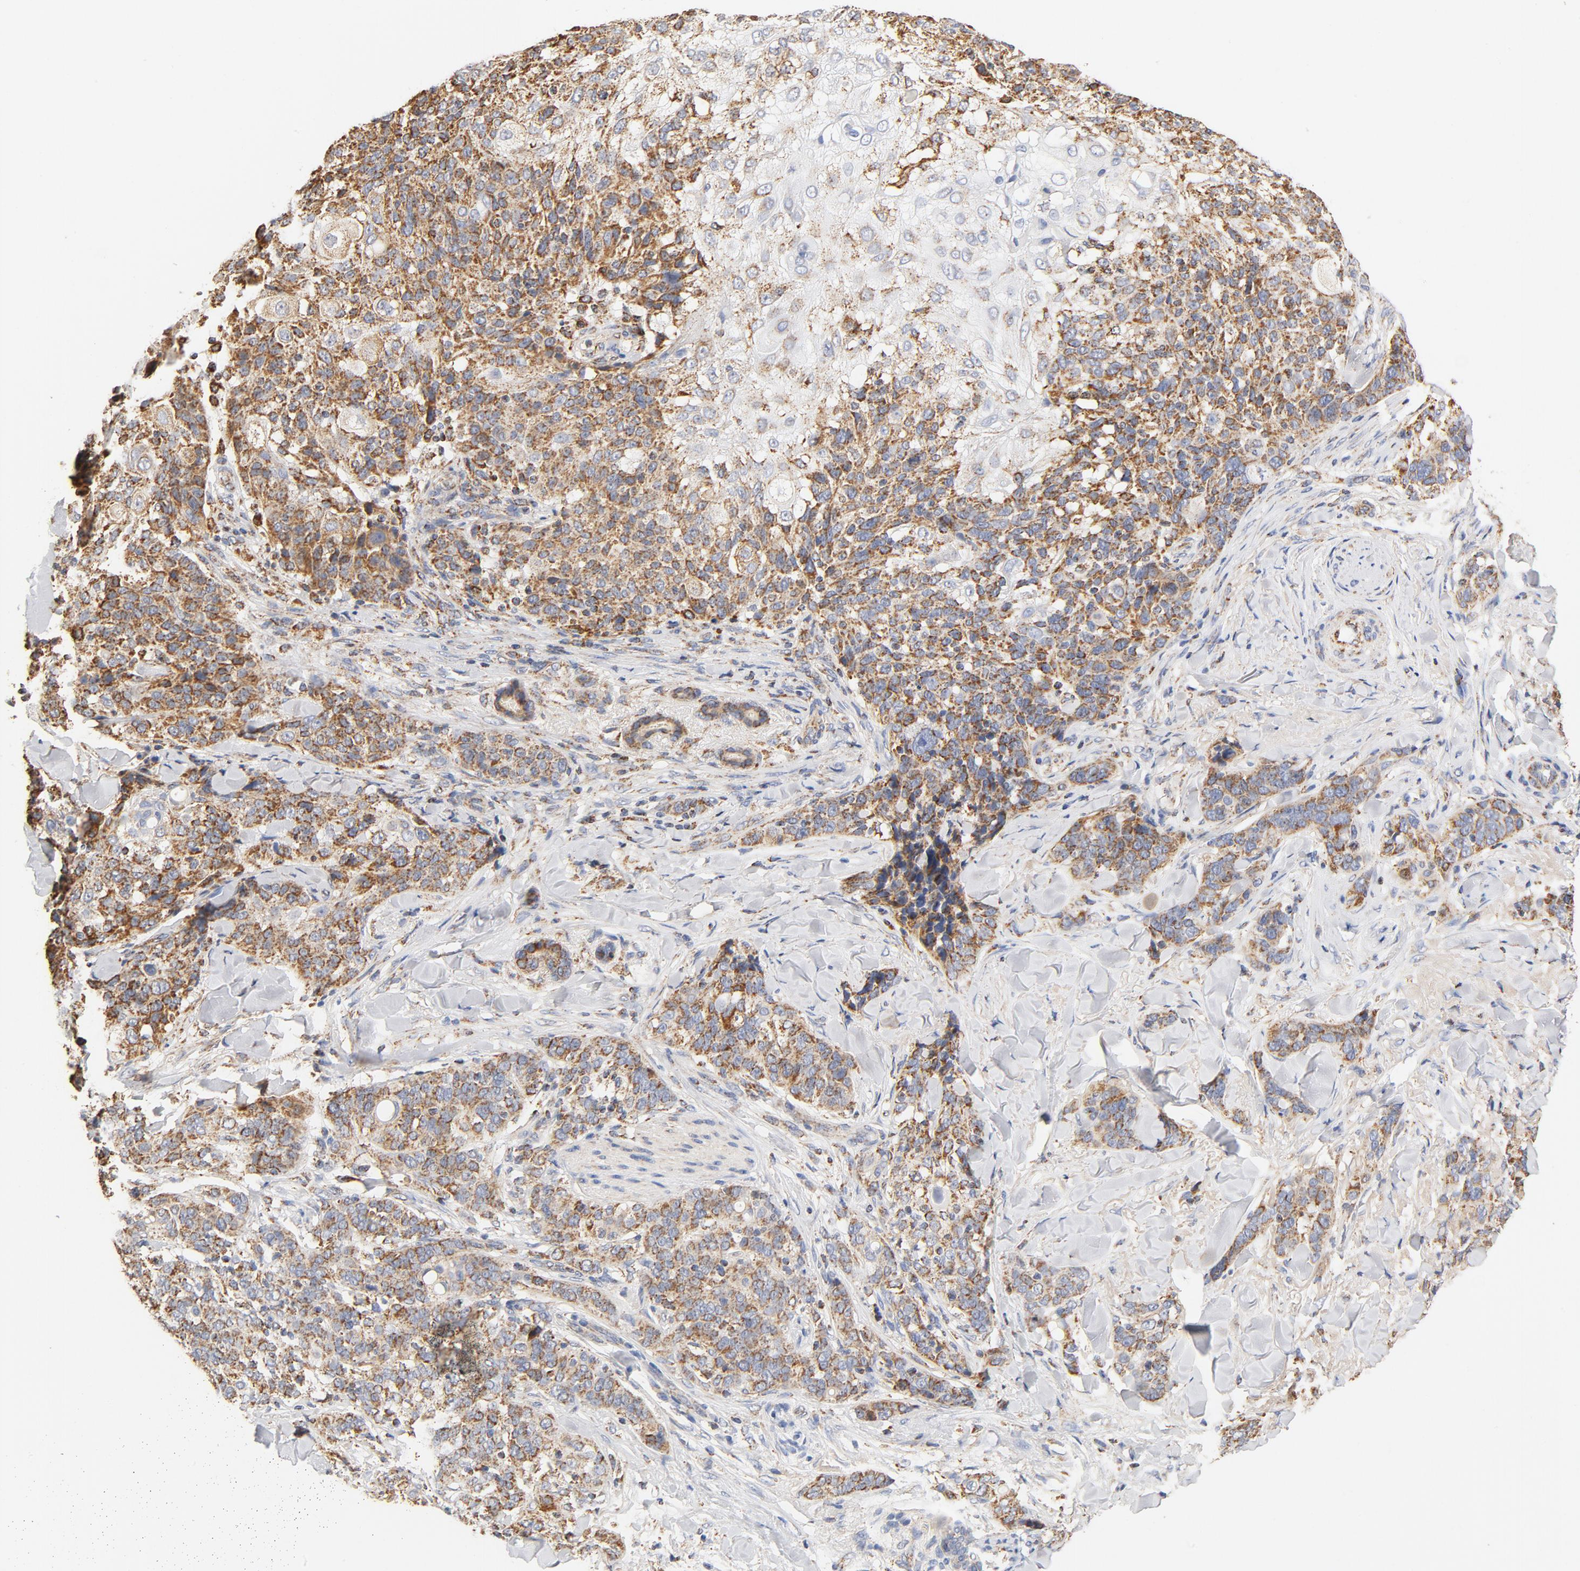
{"staining": {"intensity": "moderate", "quantity": ">75%", "location": "cytoplasmic/membranous"}, "tissue": "skin cancer", "cell_type": "Tumor cells", "image_type": "cancer", "snomed": [{"axis": "morphology", "description": "Normal tissue, NOS"}, {"axis": "morphology", "description": "Squamous cell carcinoma, NOS"}, {"axis": "topography", "description": "Skin"}], "caption": "Squamous cell carcinoma (skin) stained with a brown dye displays moderate cytoplasmic/membranous positive expression in approximately >75% of tumor cells.", "gene": "COX4I1", "patient": {"sex": "female", "age": 83}}